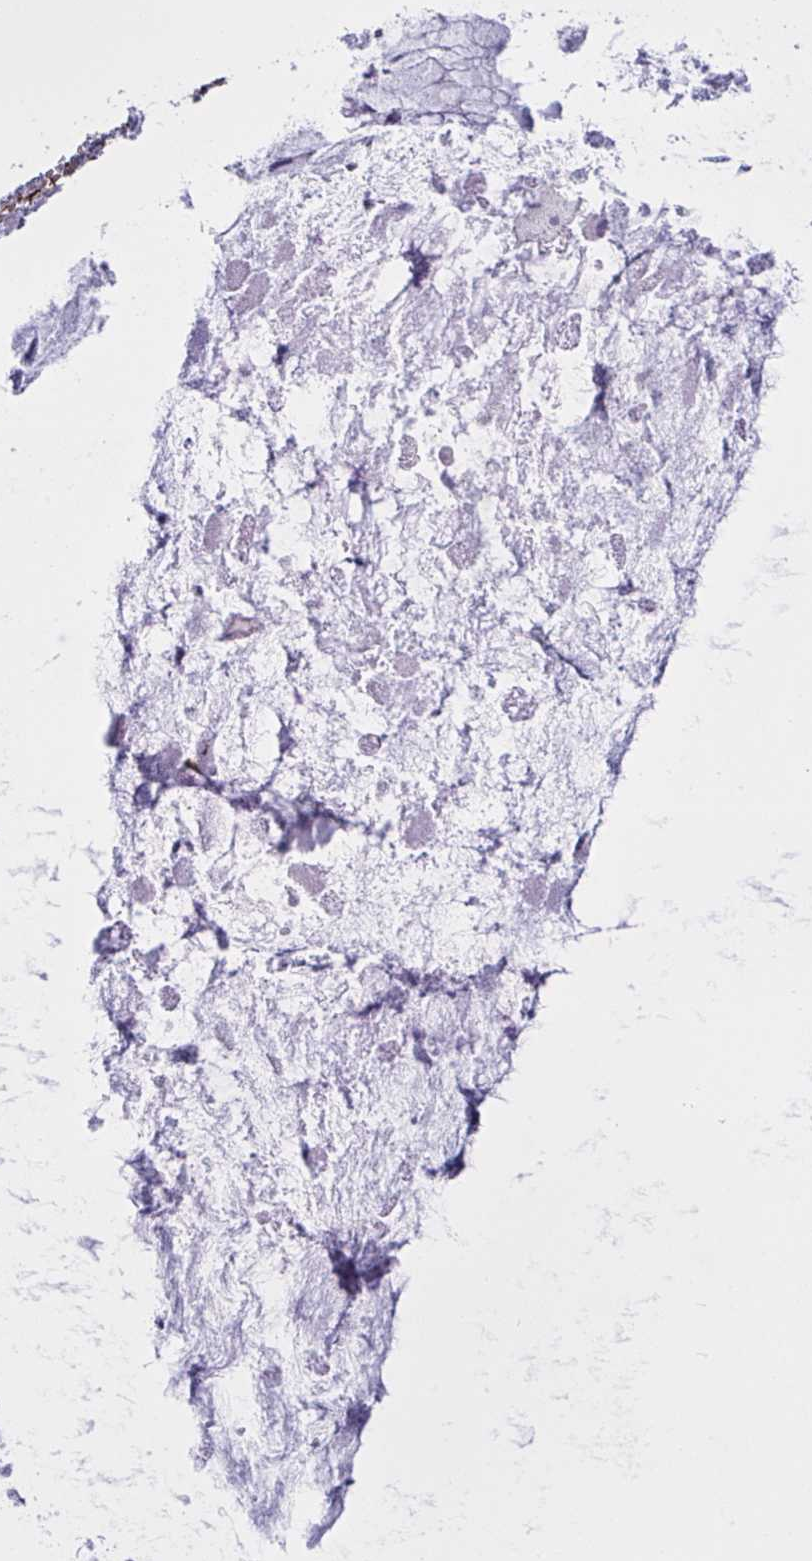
{"staining": {"intensity": "negative", "quantity": "none", "location": "none"}, "tissue": "ovarian cancer", "cell_type": "Tumor cells", "image_type": "cancer", "snomed": [{"axis": "morphology", "description": "Cystadenocarcinoma, mucinous, NOS"}, {"axis": "topography", "description": "Ovary"}], "caption": "Immunohistochemistry (IHC) histopathology image of neoplastic tissue: mucinous cystadenocarcinoma (ovarian) stained with DAB (3,3'-diaminobenzidine) shows no significant protein staining in tumor cells. (IHC, brightfield microscopy, high magnification).", "gene": "OR1L3", "patient": {"sex": "female", "age": 34}}